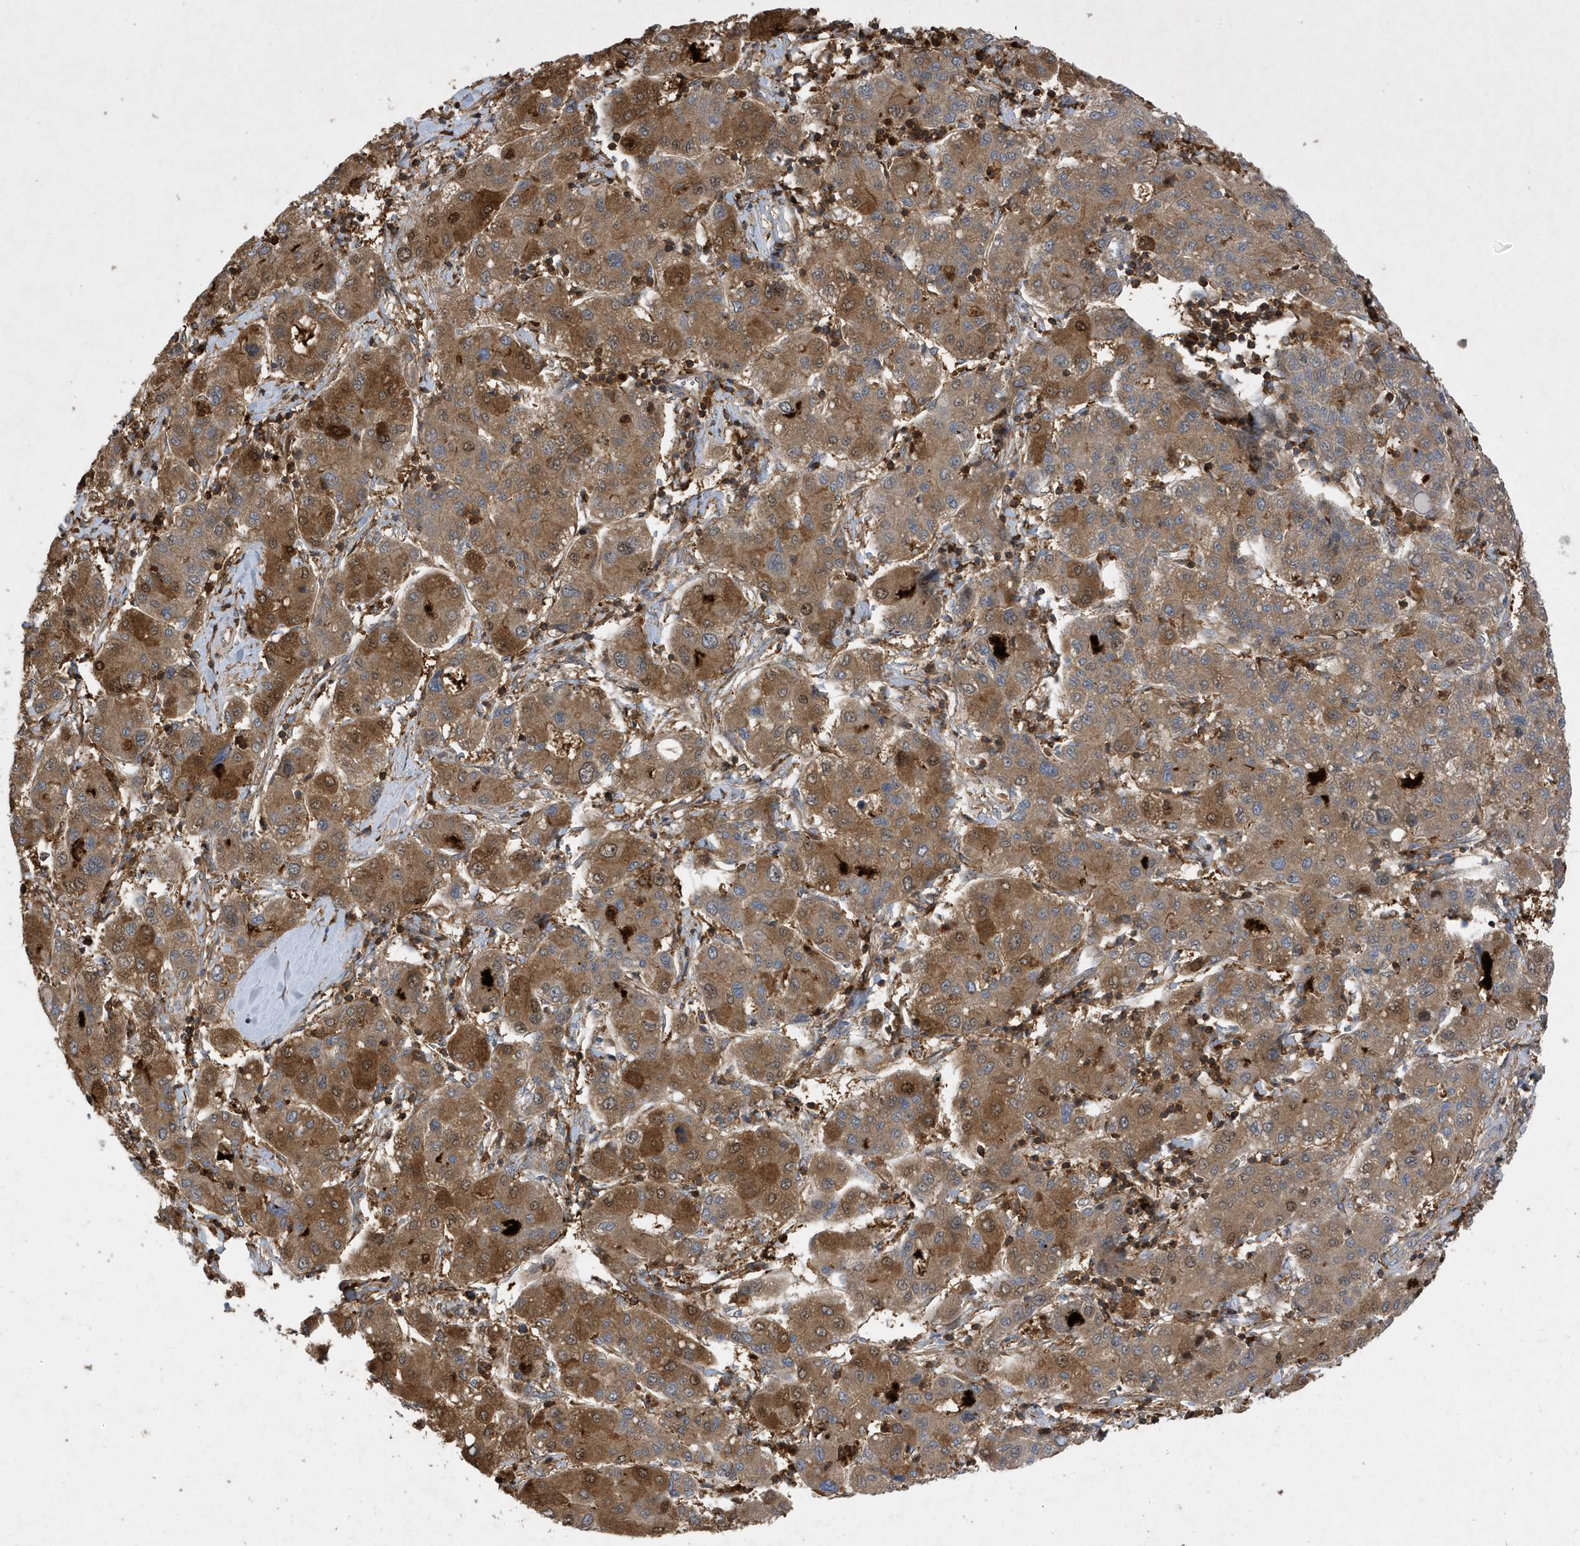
{"staining": {"intensity": "strong", "quantity": ">75%", "location": "cytoplasmic/membranous,nuclear"}, "tissue": "liver cancer", "cell_type": "Tumor cells", "image_type": "cancer", "snomed": [{"axis": "morphology", "description": "Carcinoma, Hepatocellular, NOS"}, {"axis": "topography", "description": "Liver"}], "caption": "There is high levels of strong cytoplasmic/membranous and nuclear staining in tumor cells of liver cancer (hepatocellular carcinoma), as demonstrated by immunohistochemical staining (brown color).", "gene": "LAPTM4A", "patient": {"sex": "male", "age": 65}}